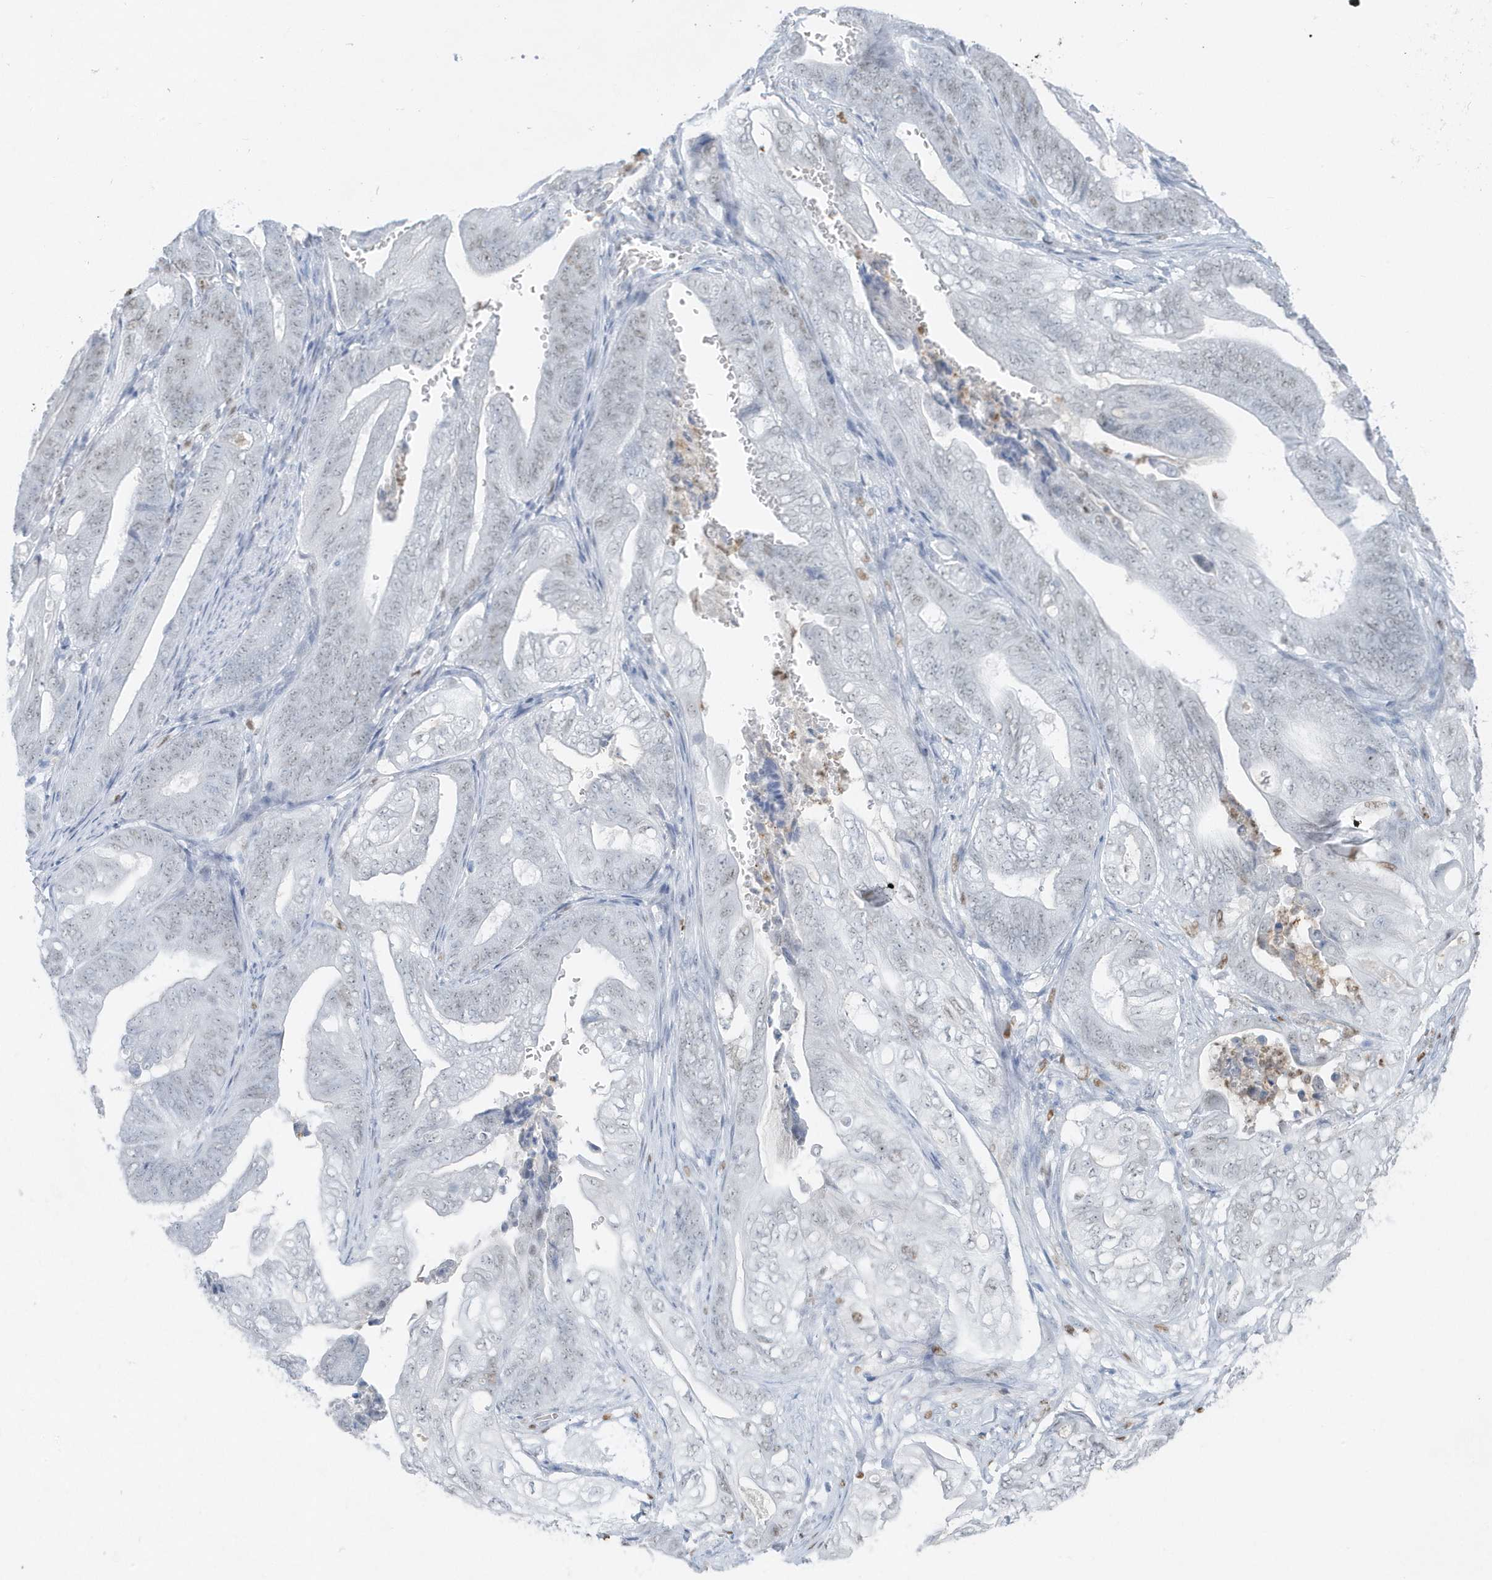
{"staining": {"intensity": "negative", "quantity": "none", "location": "none"}, "tissue": "stomach cancer", "cell_type": "Tumor cells", "image_type": "cancer", "snomed": [{"axis": "morphology", "description": "Adenocarcinoma, NOS"}, {"axis": "topography", "description": "Stomach"}], "caption": "Tumor cells are negative for protein expression in human stomach cancer.", "gene": "SMIM34", "patient": {"sex": "female", "age": 73}}